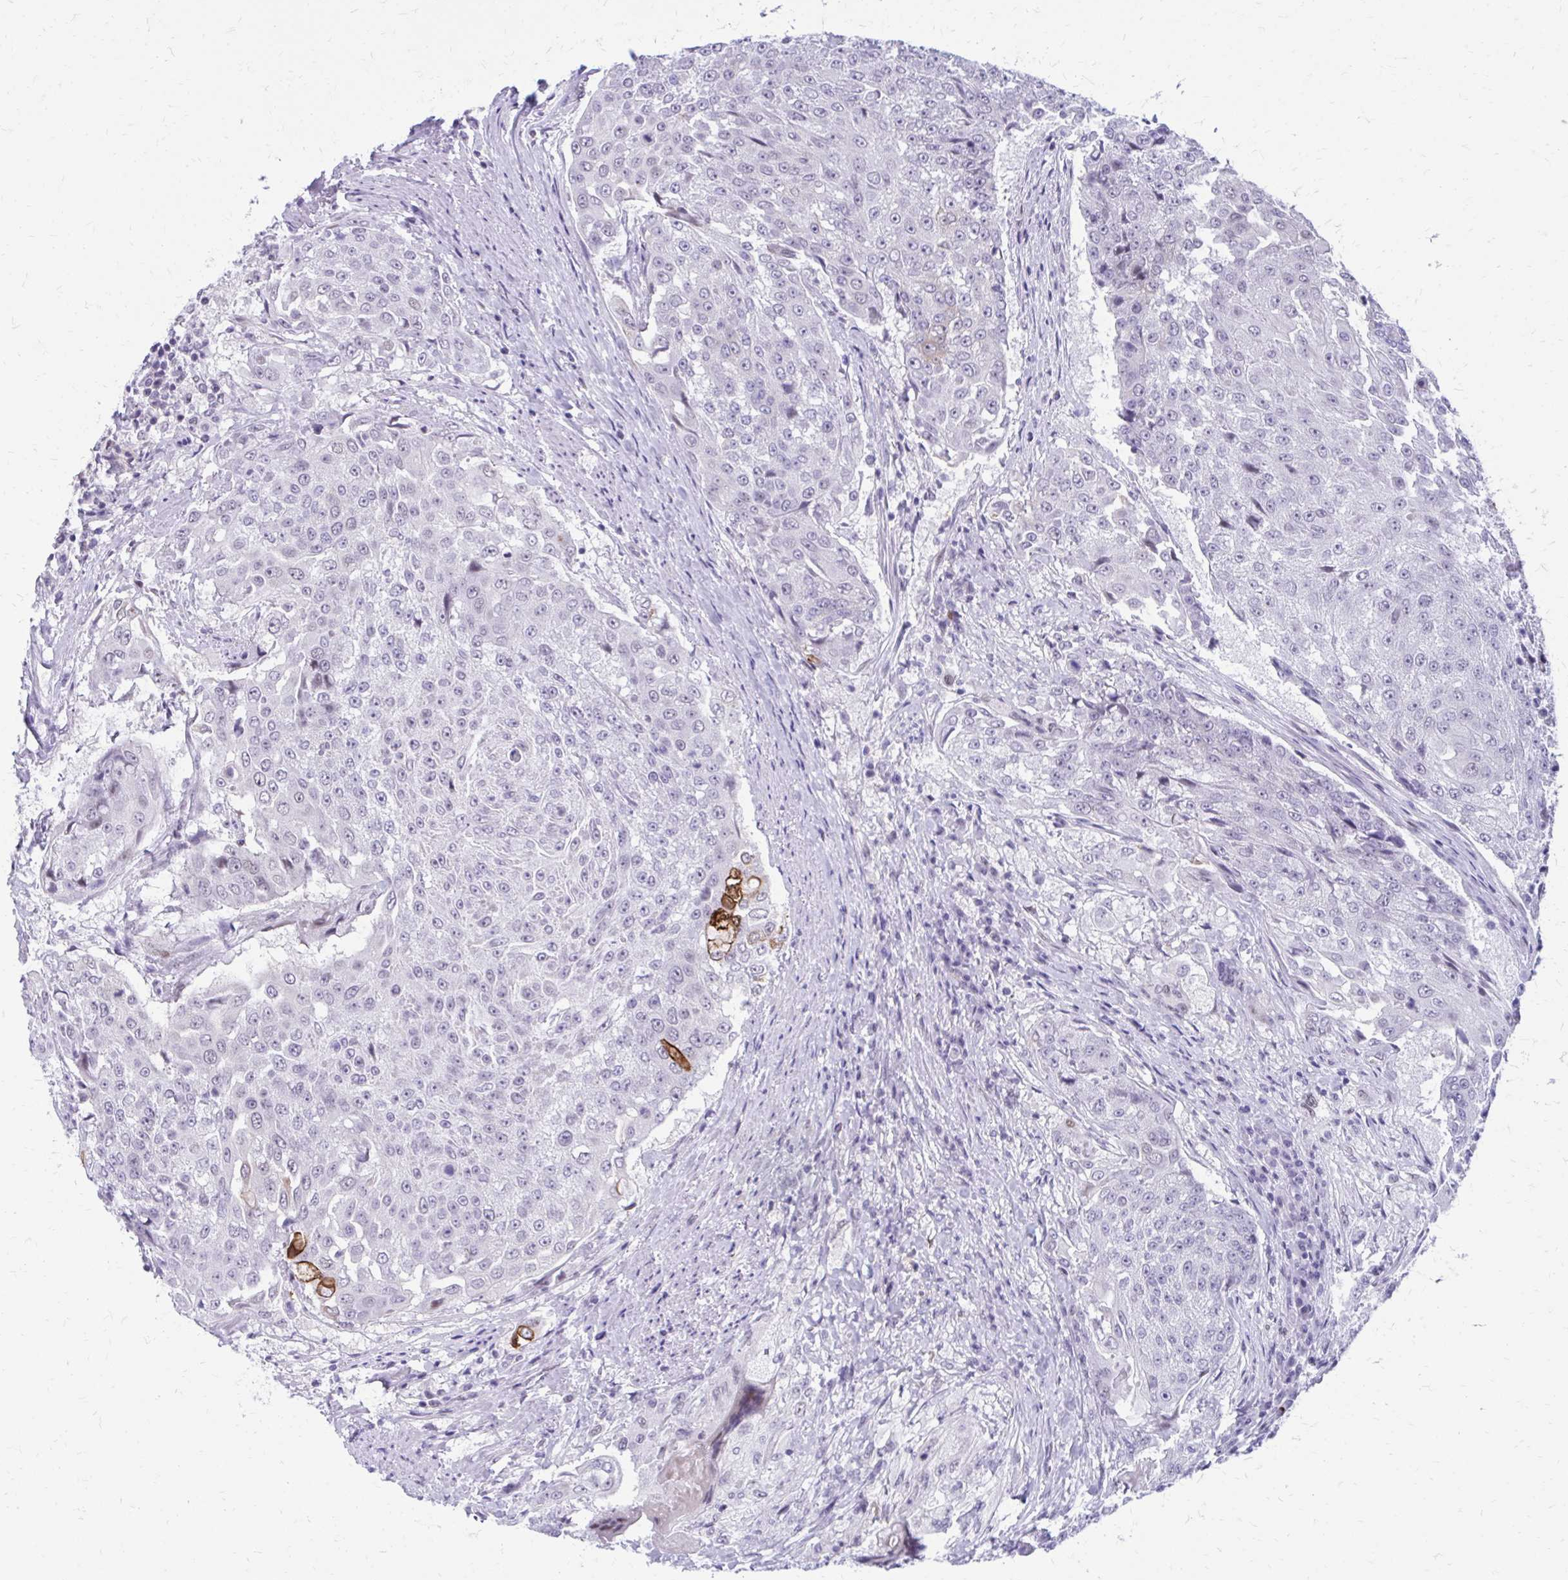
{"staining": {"intensity": "negative", "quantity": "none", "location": "none"}, "tissue": "urothelial cancer", "cell_type": "Tumor cells", "image_type": "cancer", "snomed": [{"axis": "morphology", "description": "Urothelial carcinoma, High grade"}, {"axis": "topography", "description": "Urinary bladder"}], "caption": "DAB (3,3'-diaminobenzidine) immunohistochemical staining of urothelial cancer shows no significant expression in tumor cells. (Immunohistochemistry (ihc), brightfield microscopy, high magnification).", "gene": "ANKRD30B", "patient": {"sex": "female", "age": 63}}